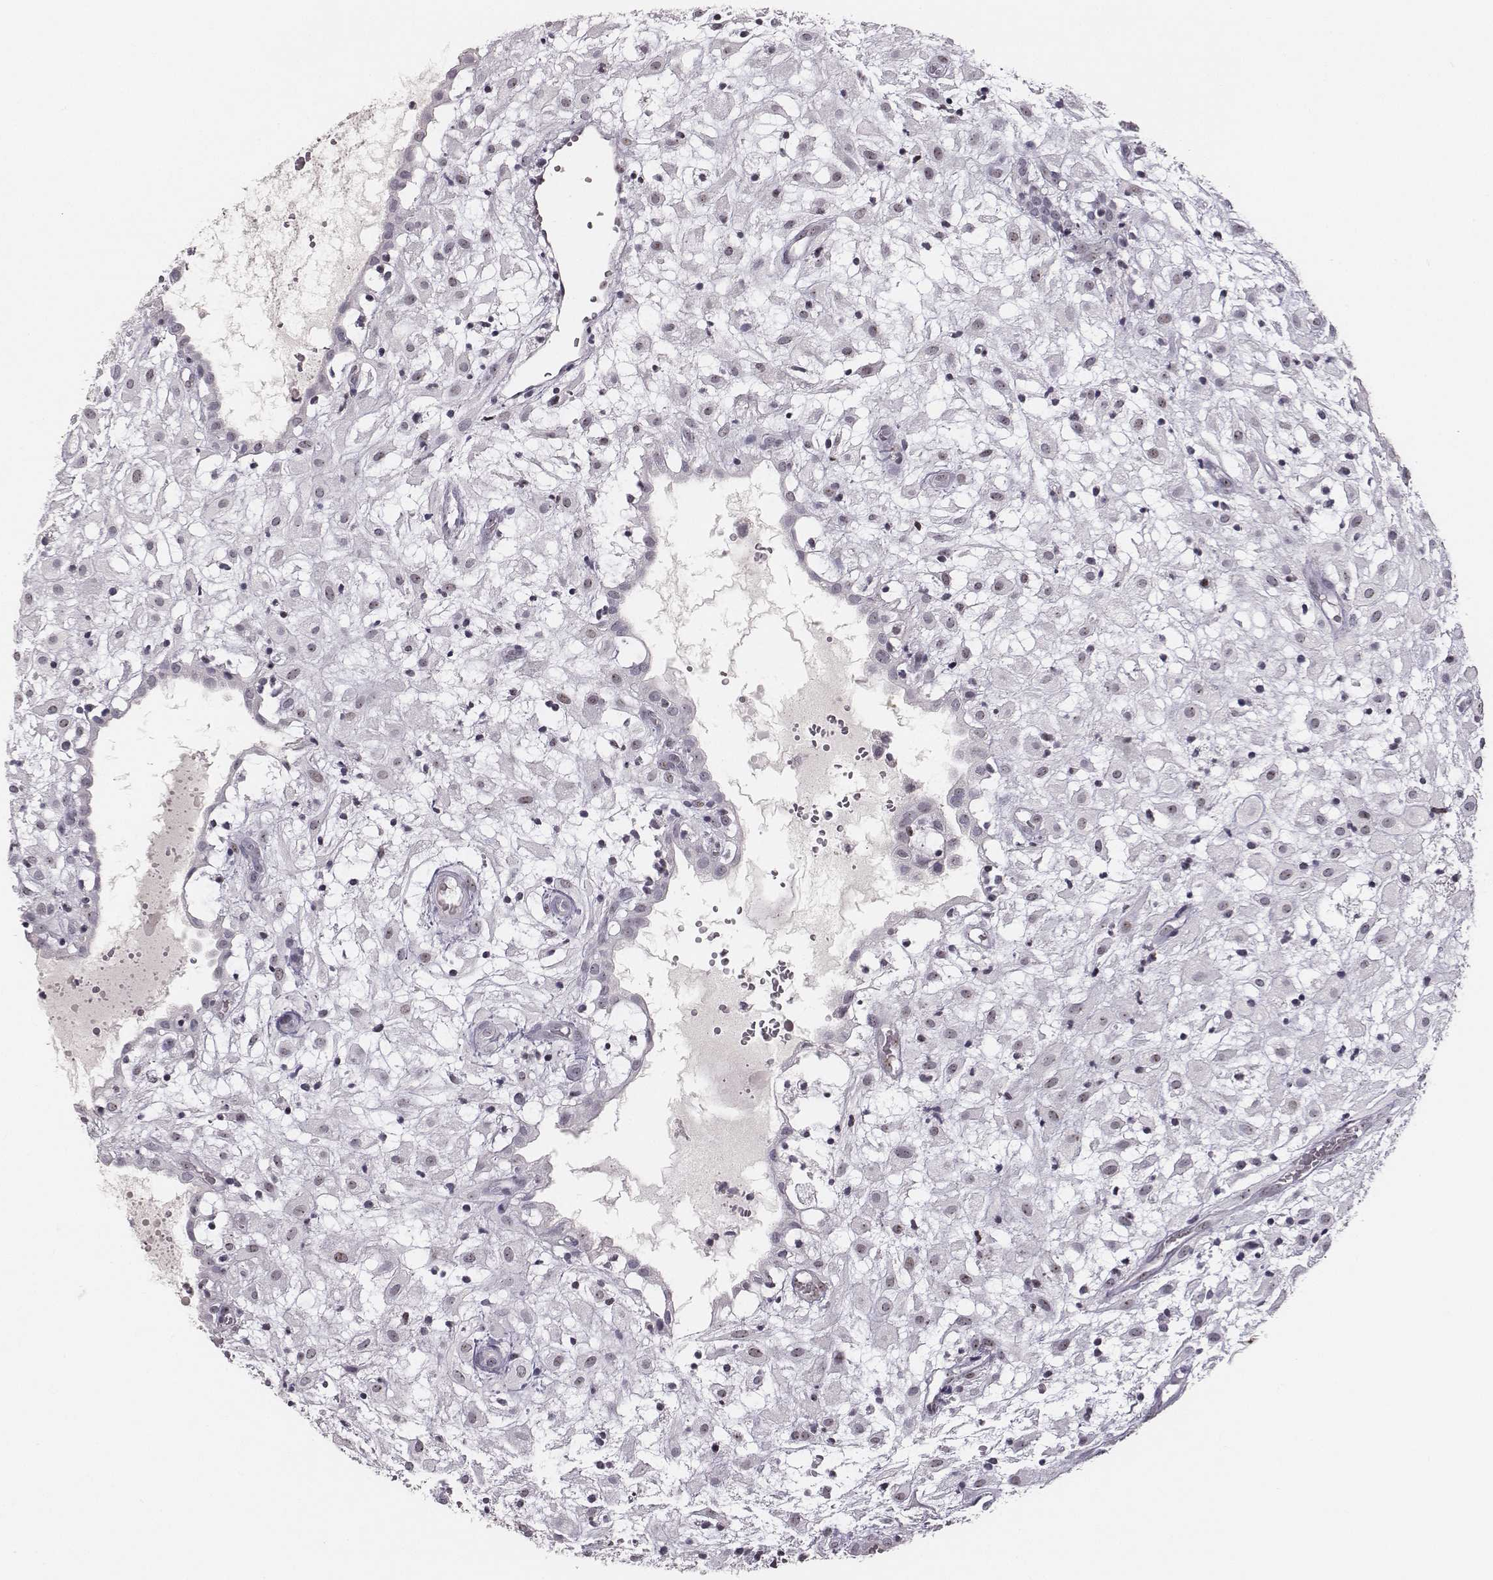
{"staining": {"intensity": "negative", "quantity": "none", "location": "none"}, "tissue": "placenta", "cell_type": "Decidual cells", "image_type": "normal", "snomed": [{"axis": "morphology", "description": "Normal tissue, NOS"}, {"axis": "topography", "description": "Placenta"}], "caption": "Immunohistochemistry (IHC) photomicrograph of unremarkable placenta: human placenta stained with DAB (3,3'-diaminobenzidine) demonstrates no significant protein positivity in decidual cells. (Brightfield microscopy of DAB immunohistochemistry at high magnification).", "gene": "NIFK", "patient": {"sex": "female", "age": 24}}